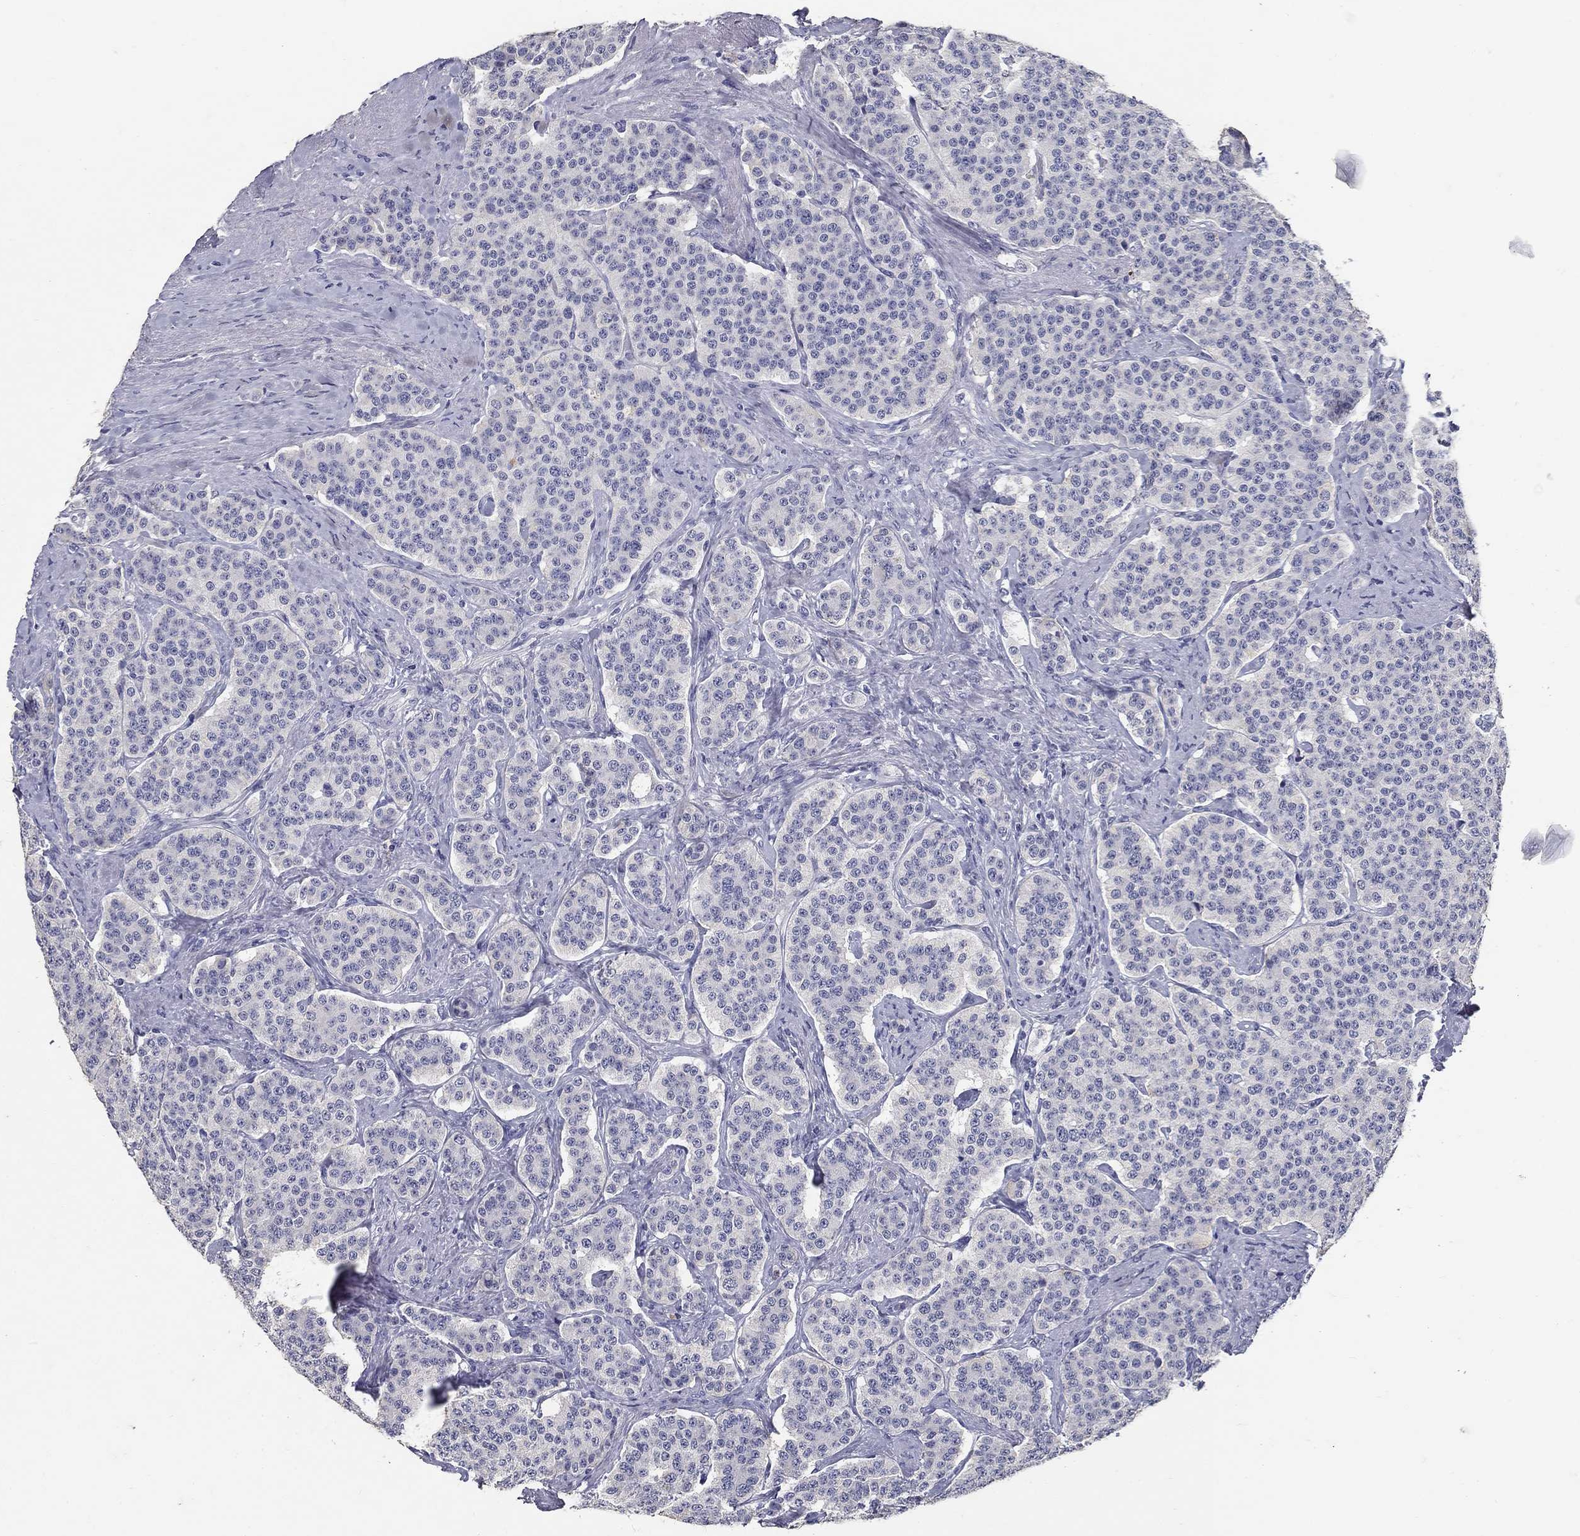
{"staining": {"intensity": "negative", "quantity": "none", "location": "none"}, "tissue": "carcinoid", "cell_type": "Tumor cells", "image_type": "cancer", "snomed": [{"axis": "morphology", "description": "Carcinoid, malignant, NOS"}, {"axis": "topography", "description": "Small intestine"}], "caption": "This is an immunohistochemistry image of human carcinoid (malignant). There is no expression in tumor cells.", "gene": "POMC", "patient": {"sex": "female", "age": 58}}